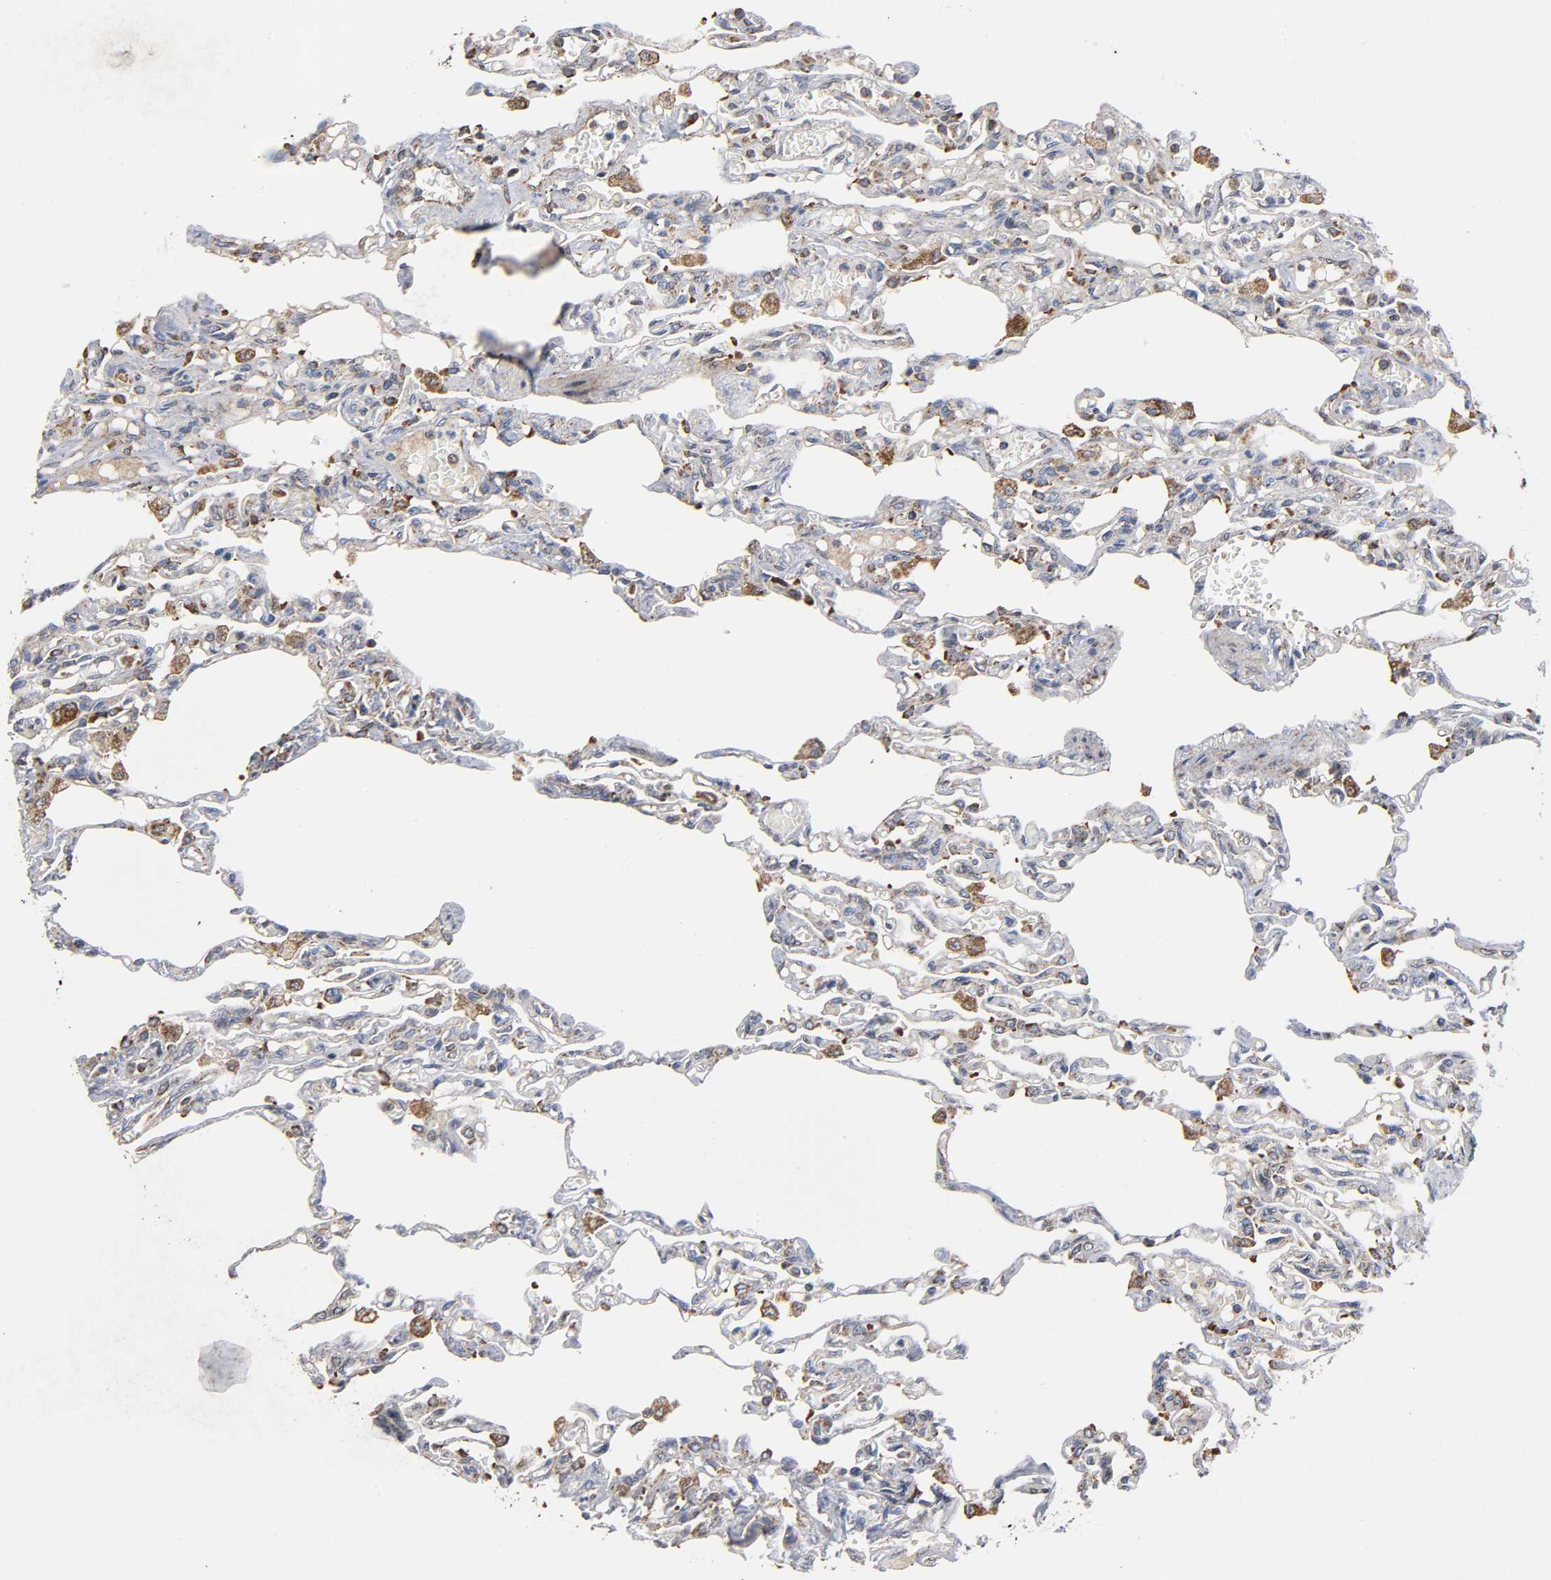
{"staining": {"intensity": "weak", "quantity": "25%-75%", "location": "cytoplasmic/membranous"}, "tissue": "lung", "cell_type": "Alveolar cells", "image_type": "normal", "snomed": [{"axis": "morphology", "description": "Normal tissue, NOS"}, {"axis": "topography", "description": "Lung"}], "caption": "This photomicrograph reveals normal lung stained with immunohistochemistry to label a protein in brown. The cytoplasmic/membranous of alveolar cells show weak positivity for the protein. Nuclei are counter-stained blue.", "gene": "MAP3K1", "patient": {"sex": "male", "age": 21}}